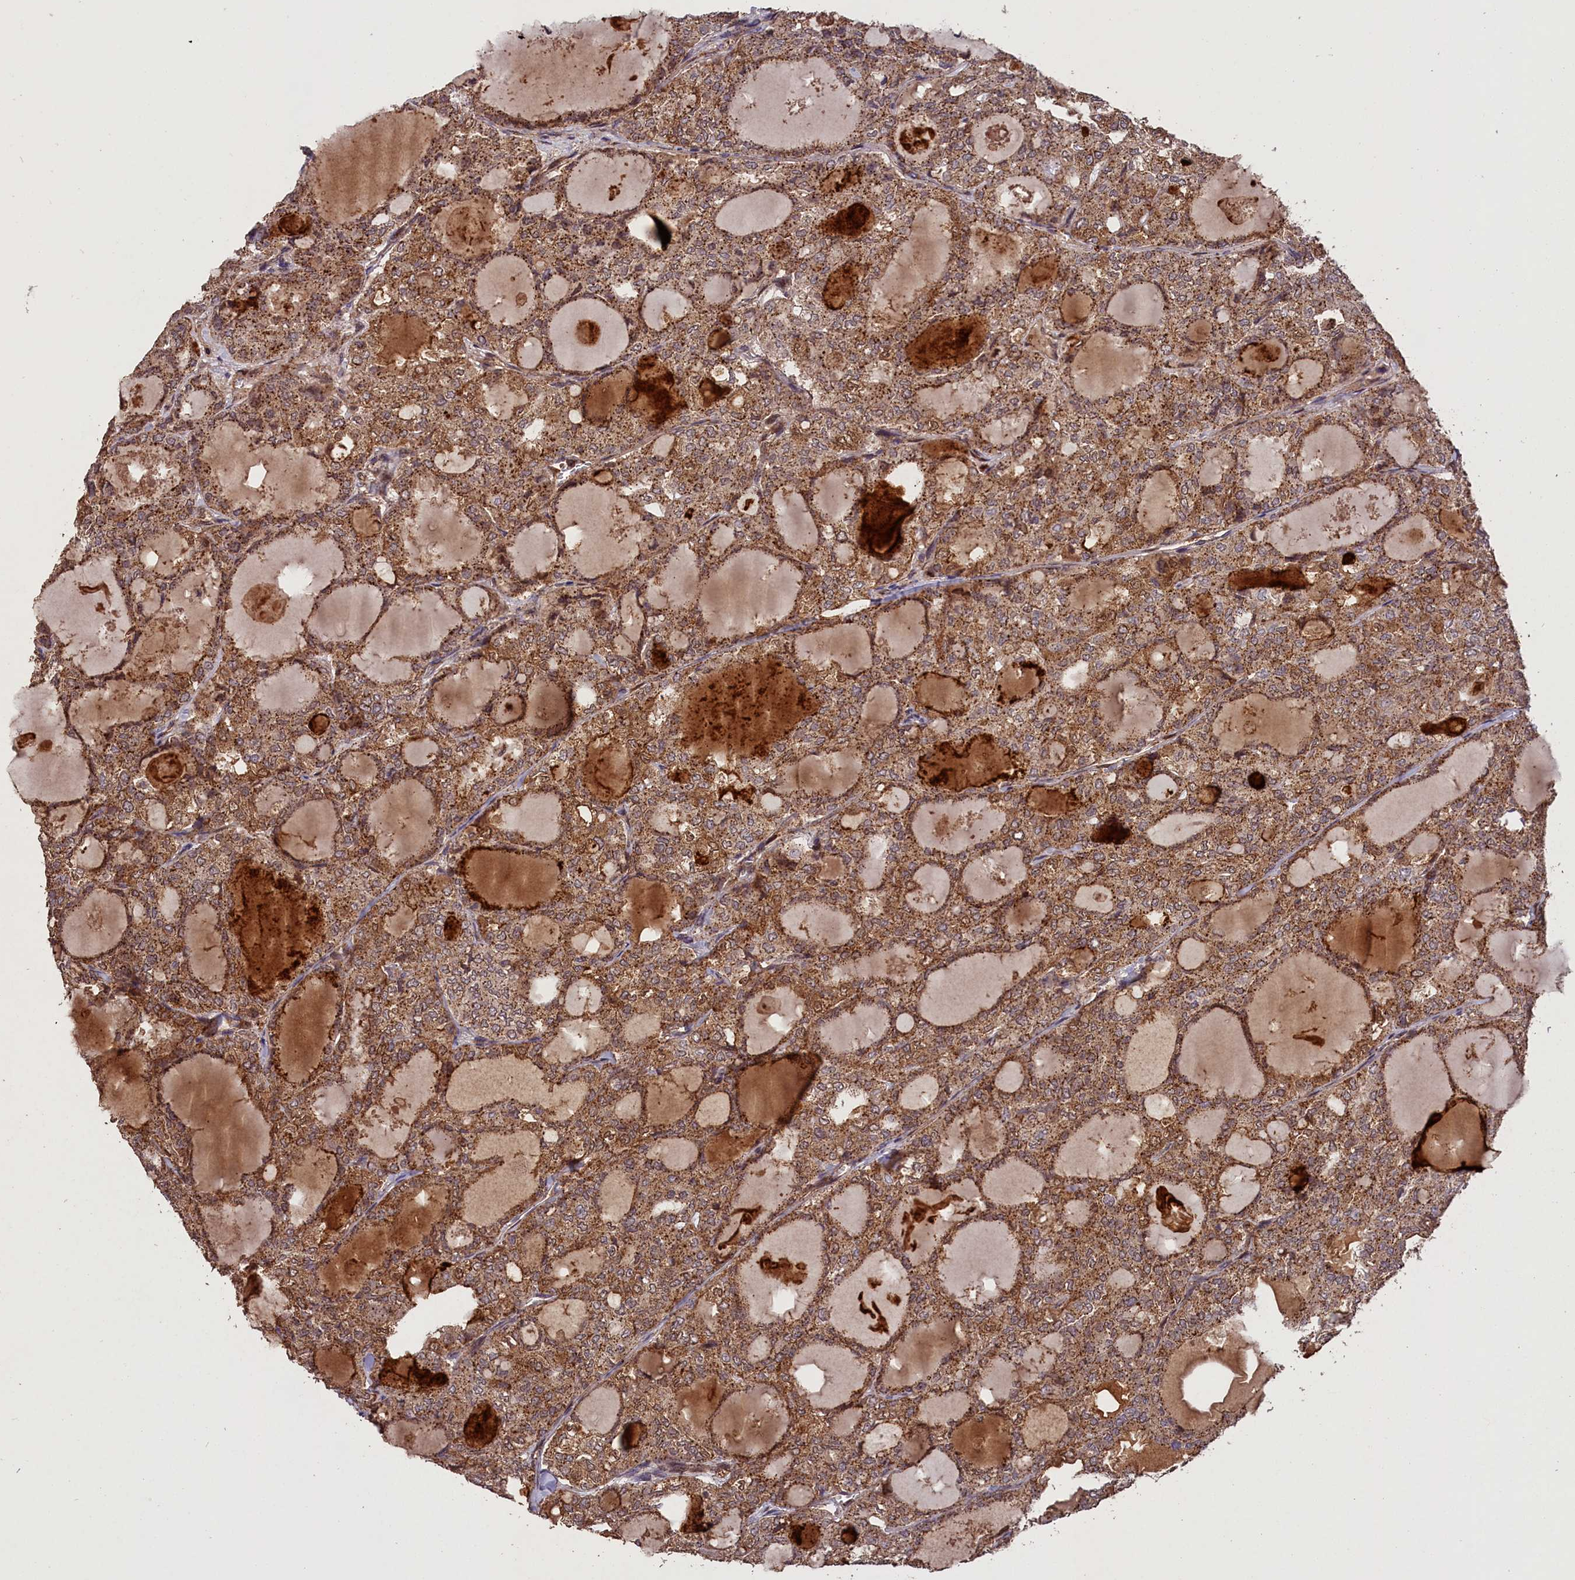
{"staining": {"intensity": "strong", "quantity": ">75%", "location": "cytoplasmic/membranous"}, "tissue": "thyroid cancer", "cell_type": "Tumor cells", "image_type": "cancer", "snomed": [{"axis": "morphology", "description": "Follicular adenoma carcinoma, NOS"}, {"axis": "topography", "description": "Thyroid gland"}], "caption": "A brown stain labels strong cytoplasmic/membranous staining of a protein in human thyroid cancer tumor cells.", "gene": "IST1", "patient": {"sex": "male", "age": 75}}